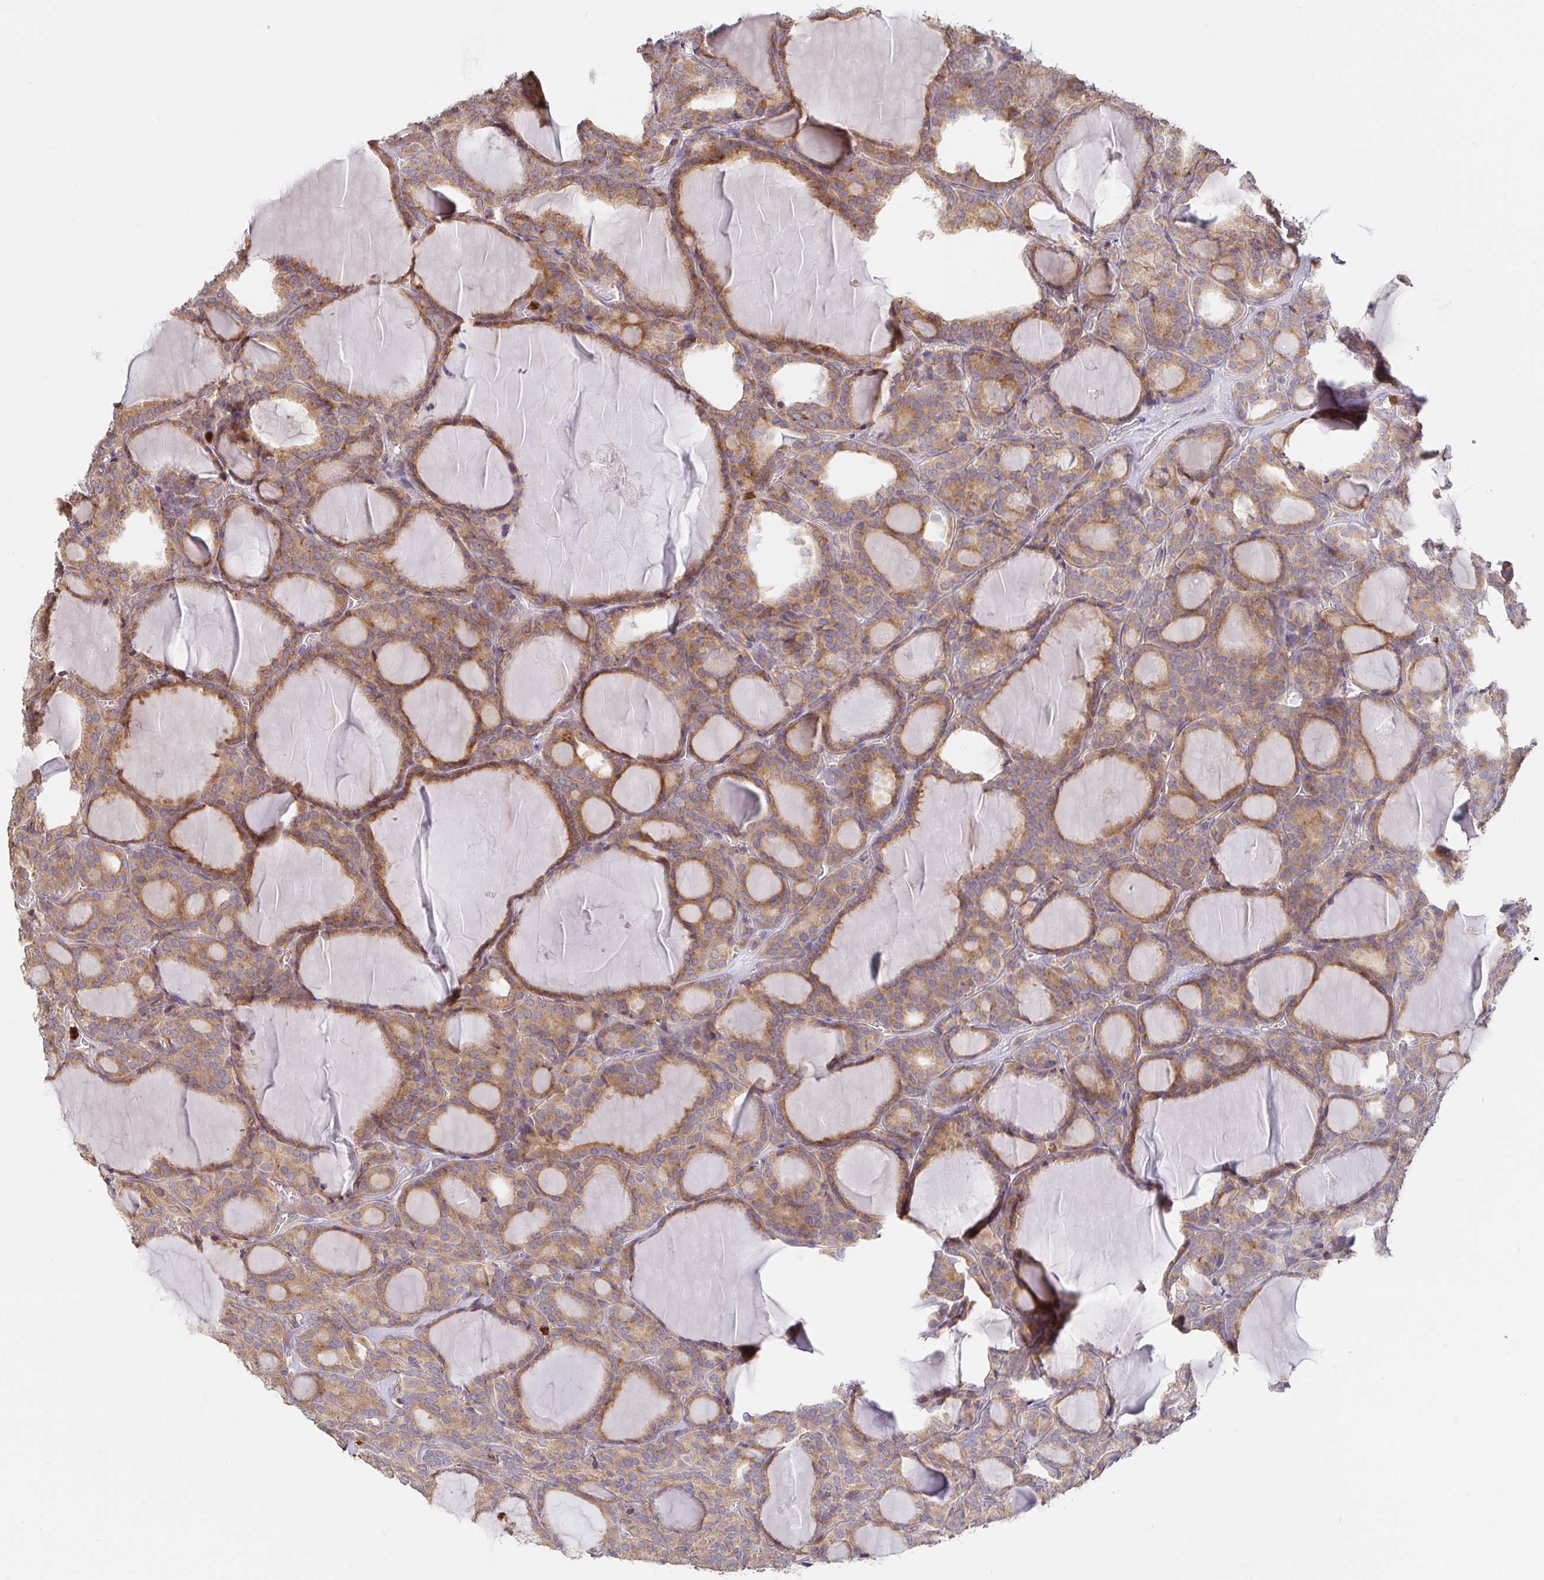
{"staining": {"intensity": "moderate", "quantity": ">75%", "location": "cytoplasmic/membranous"}, "tissue": "thyroid cancer", "cell_type": "Tumor cells", "image_type": "cancer", "snomed": [{"axis": "morphology", "description": "Follicular adenoma carcinoma, NOS"}, {"axis": "topography", "description": "Thyroid gland"}], "caption": "IHC staining of thyroid cancer, which demonstrates medium levels of moderate cytoplasmic/membranous expression in approximately >75% of tumor cells indicating moderate cytoplasmic/membranous protein expression. The staining was performed using DAB (3,3'-diaminobenzidine) (brown) for protein detection and nuclei were counterstained in hematoxylin (blue).", "gene": "PDPK1", "patient": {"sex": "male", "age": 74}}